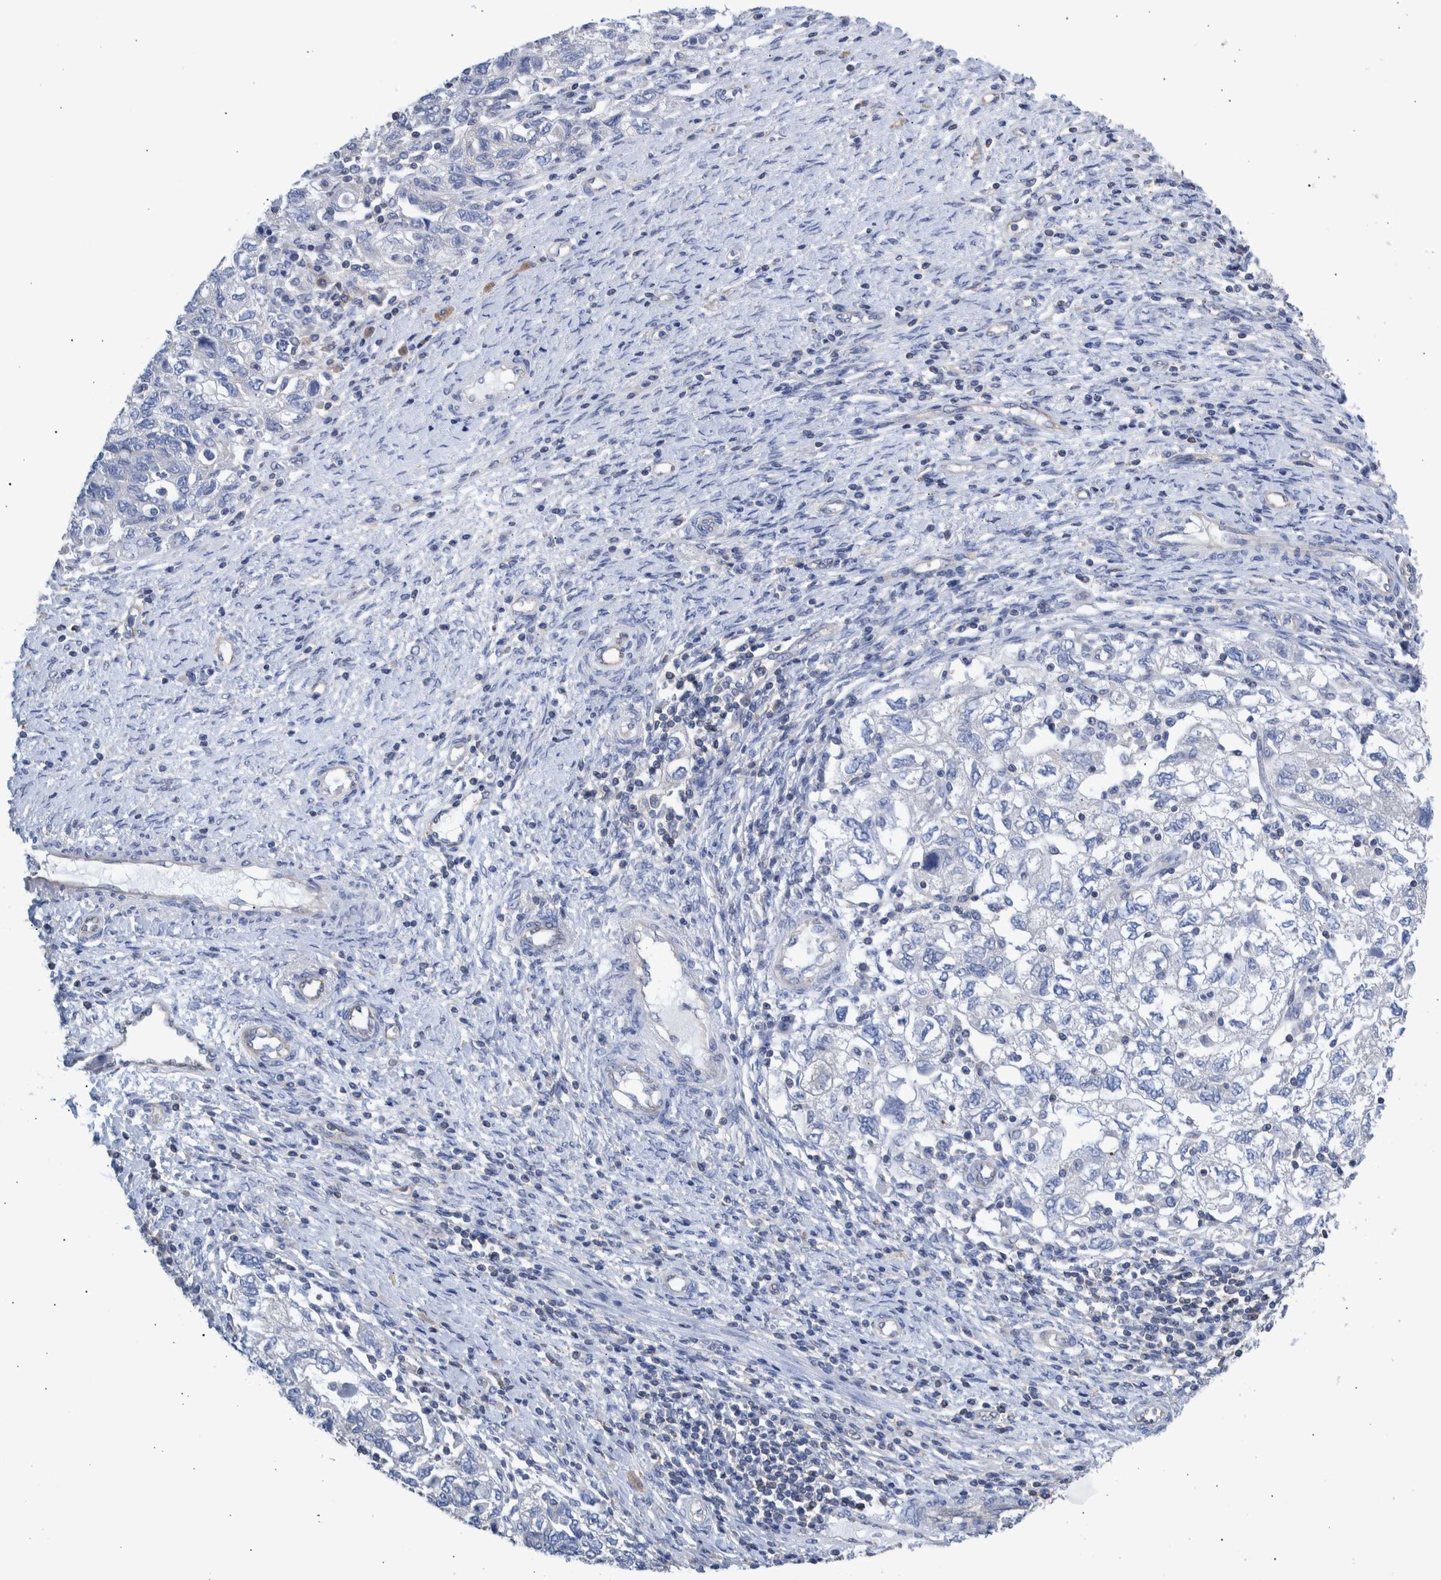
{"staining": {"intensity": "negative", "quantity": "none", "location": "none"}, "tissue": "ovarian cancer", "cell_type": "Tumor cells", "image_type": "cancer", "snomed": [{"axis": "morphology", "description": "Carcinoma, NOS"}, {"axis": "morphology", "description": "Cystadenocarcinoma, serous, NOS"}, {"axis": "topography", "description": "Ovary"}], "caption": "High power microscopy image of an immunohistochemistry (IHC) image of ovarian cancer, revealing no significant positivity in tumor cells. (DAB (3,3'-diaminobenzidine) immunohistochemistry (IHC) visualized using brightfield microscopy, high magnification).", "gene": "PPP3CC", "patient": {"sex": "female", "age": 69}}